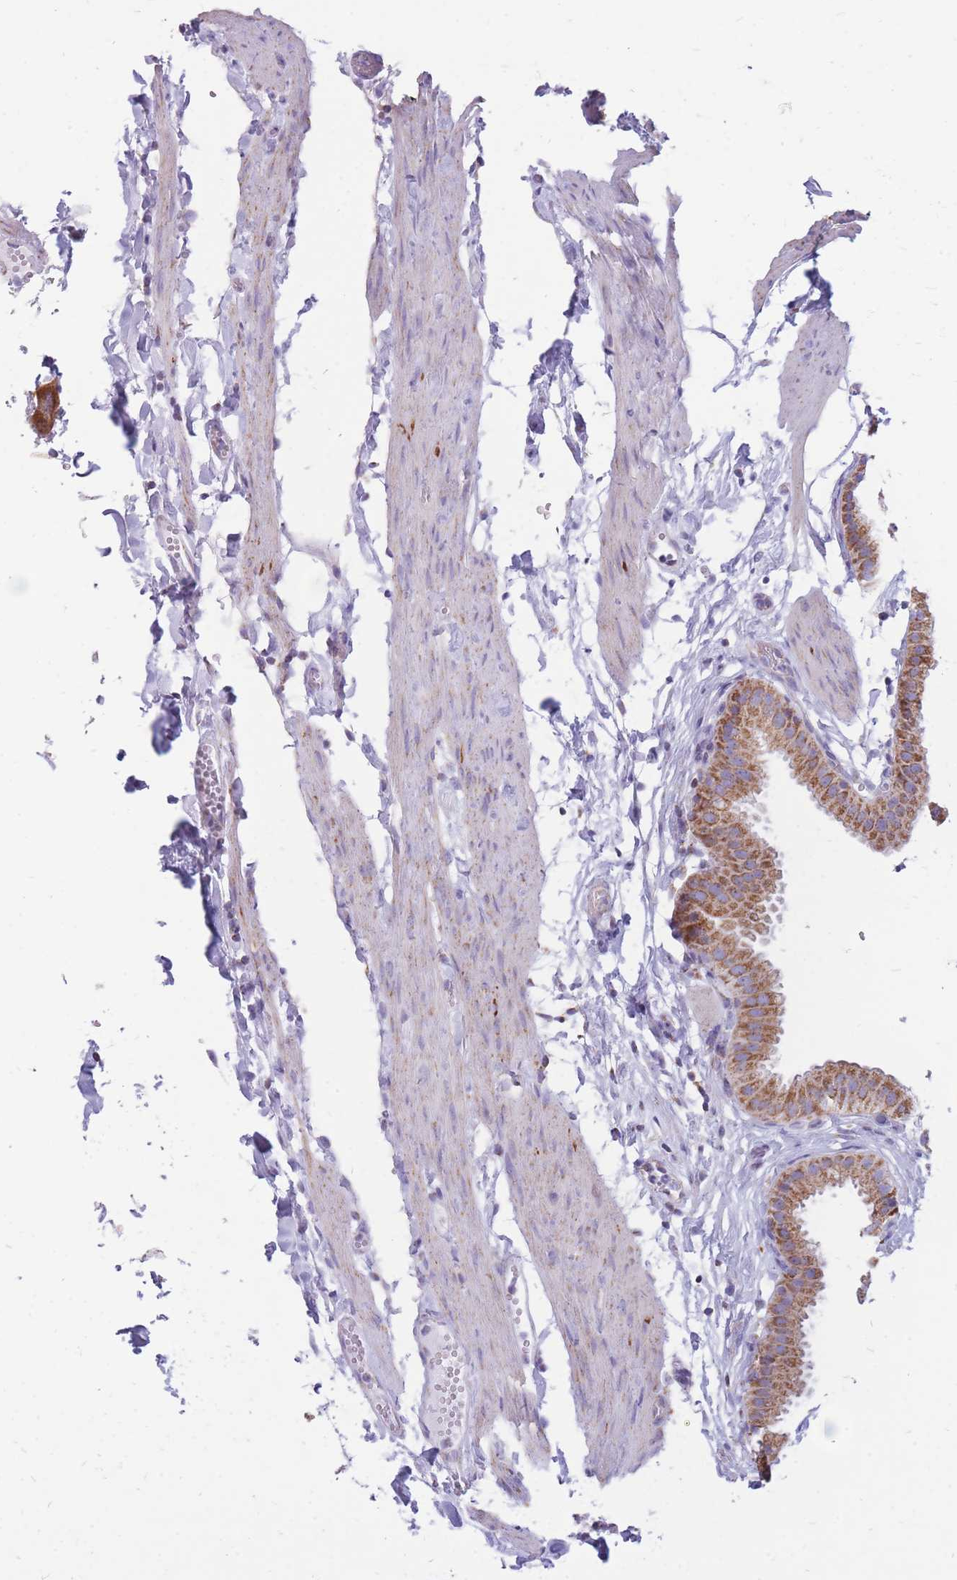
{"staining": {"intensity": "moderate", "quantity": ">75%", "location": "cytoplasmic/membranous"}, "tissue": "gallbladder", "cell_type": "Glandular cells", "image_type": "normal", "snomed": [{"axis": "morphology", "description": "Normal tissue, NOS"}, {"axis": "topography", "description": "Gallbladder"}], "caption": "Approximately >75% of glandular cells in unremarkable human gallbladder exhibit moderate cytoplasmic/membranous protein expression as visualized by brown immunohistochemical staining.", "gene": "PCSK1", "patient": {"sex": "female", "age": 61}}